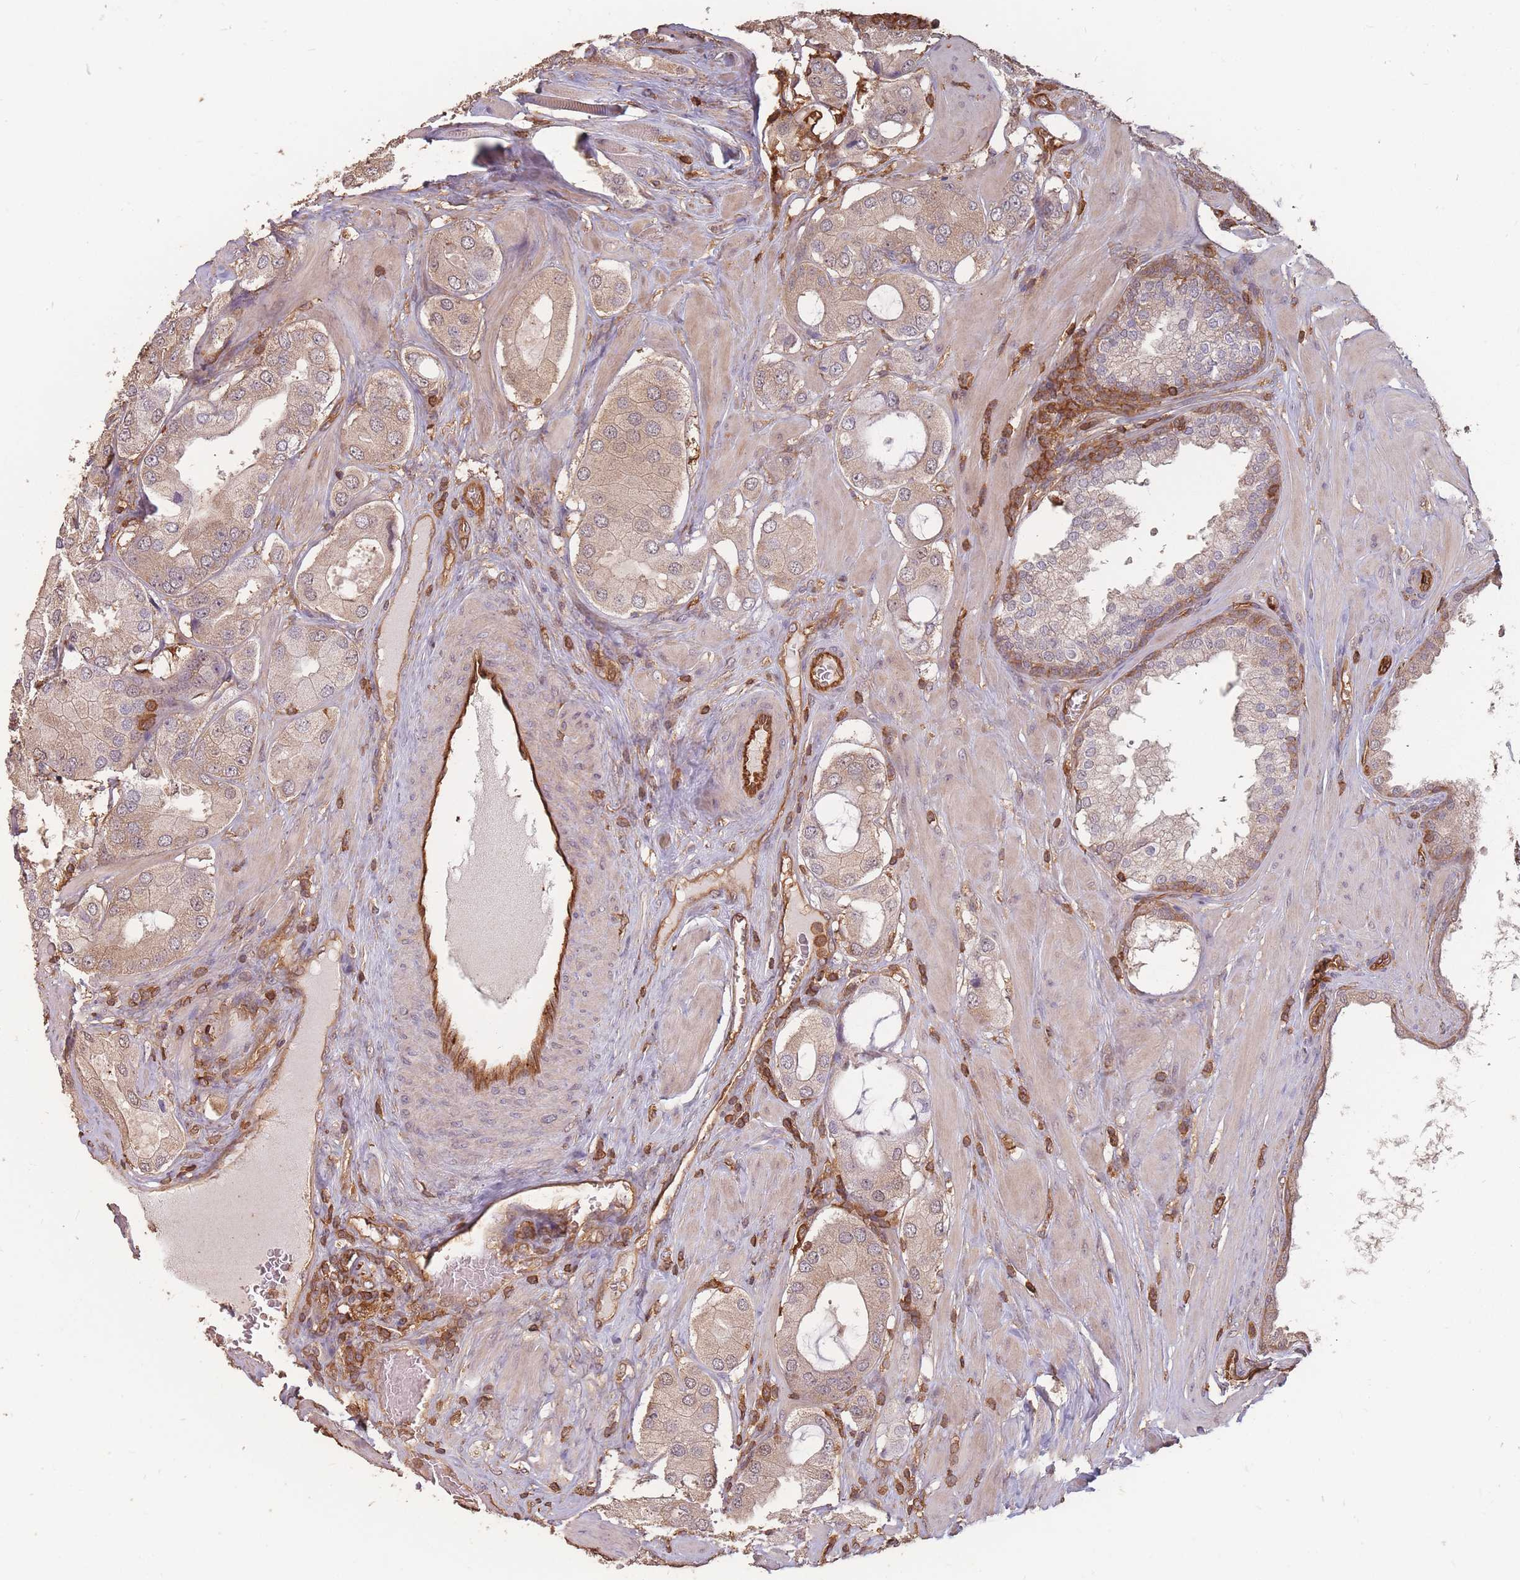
{"staining": {"intensity": "weak", "quantity": ">75%", "location": "cytoplasmic/membranous"}, "tissue": "prostate cancer", "cell_type": "Tumor cells", "image_type": "cancer", "snomed": [{"axis": "morphology", "description": "Adenocarcinoma, Low grade"}, {"axis": "topography", "description": "Prostate"}], "caption": "Prostate cancer tissue reveals weak cytoplasmic/membranous staining in about >75% of tumor cells", "gene": "PLS3", "patient": {"sex": "male", "age": 42}}